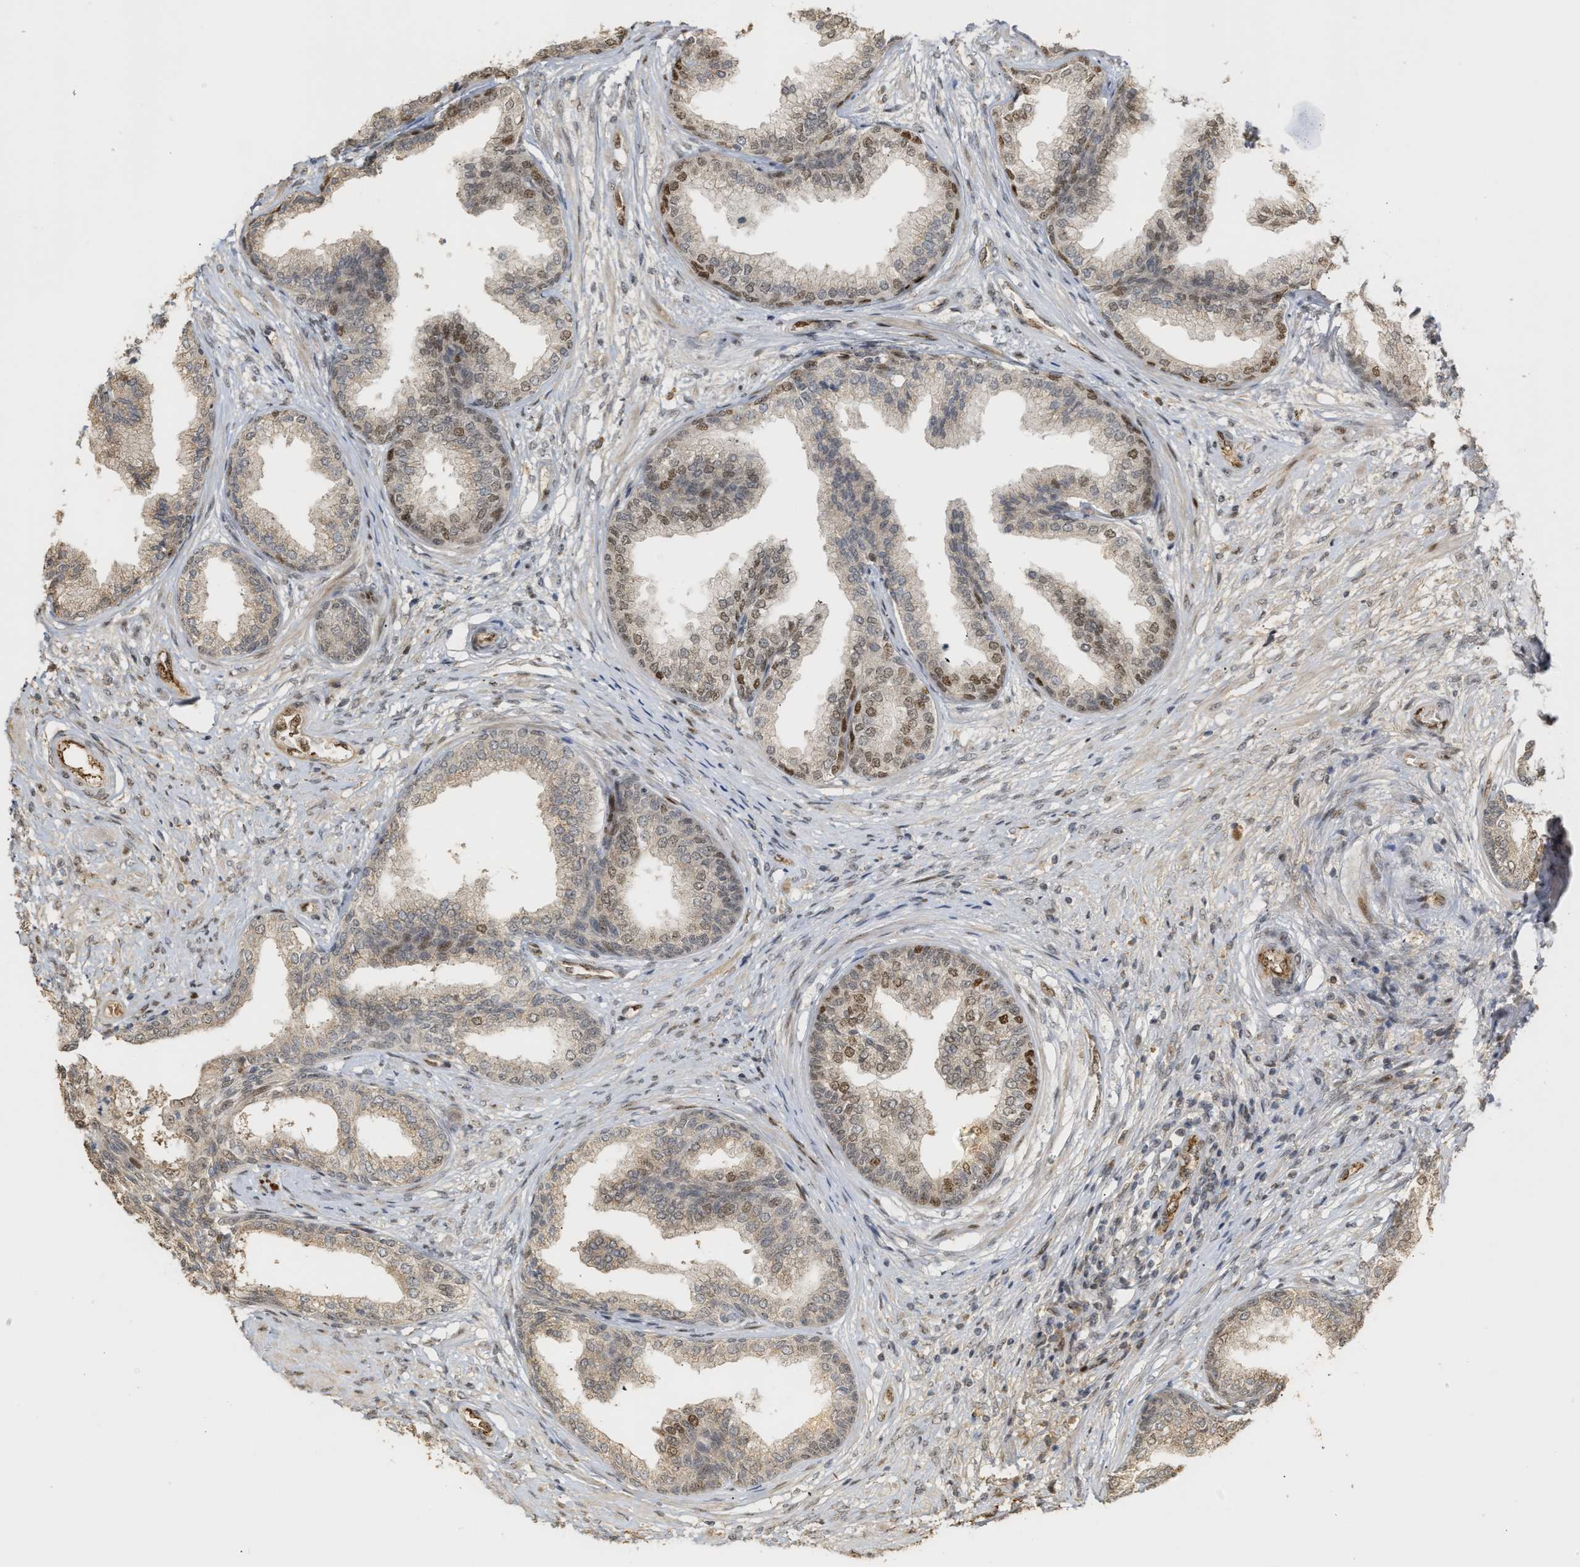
{"staining": {"intensity": "moderate", "quantity": "<25%", "location": "cytoplasmic/membranous,nuclear"}, "tissue": "prostate", "cell_type": "Glandular cells", "image_type": "normal", "snomed": [{"axis": "morphology", "description": "Normal tissue, NOS"}, {"axis": "topography", "description": "Prostate"}], "caption": "This image exhibits IHC staining of unremarkable prostate, with low moderate cytoplasmic/membranous,nuclear expression in approximately <25% of glandular cells.", "gene": "ZFAND5", "patient": {"sex": "male", "age": 76}}